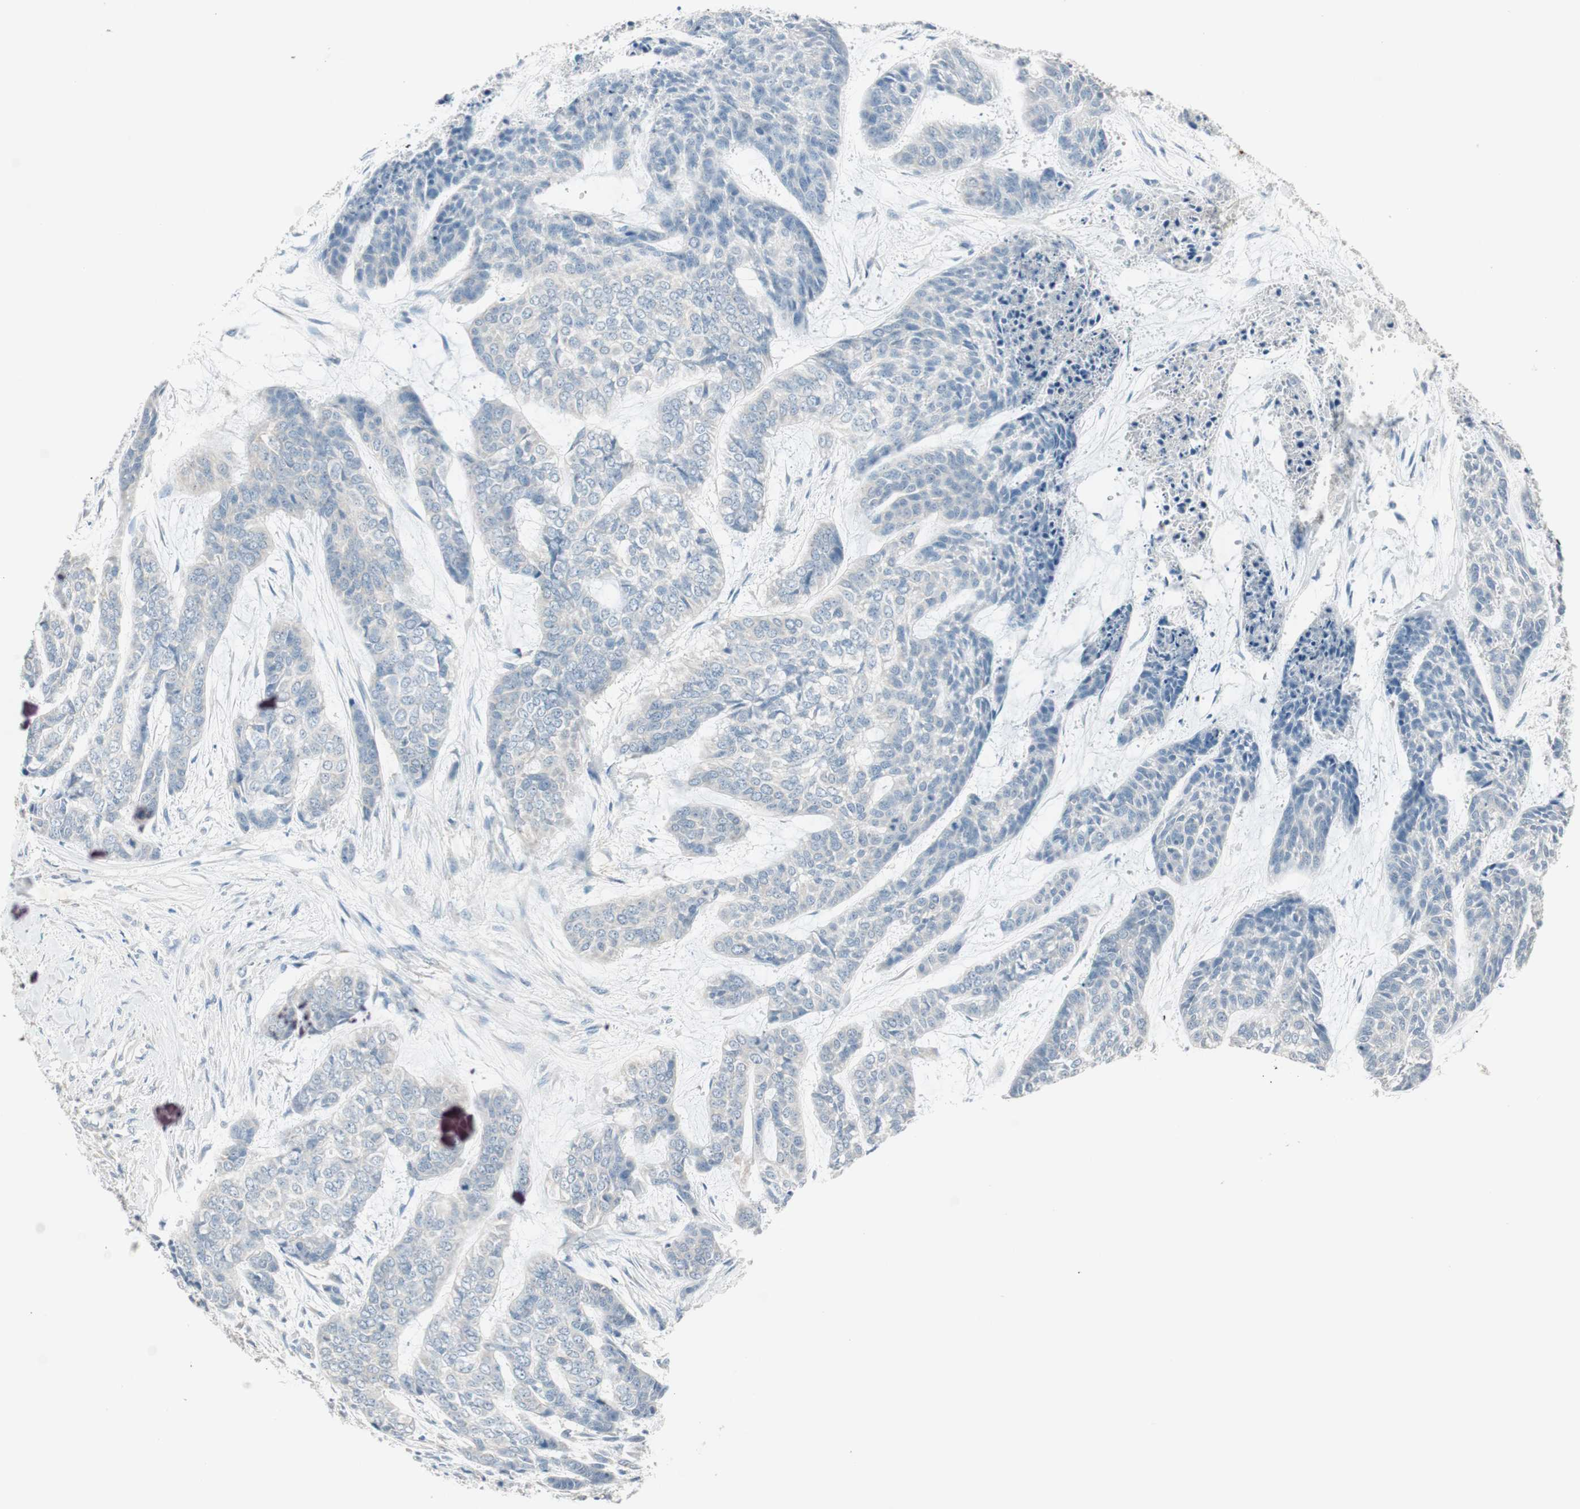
{"staining": {"intensity": "negative", "quantity": "none", "location": "none"}, "tissue": "skin cancer", "cell_type": "Tumor cells", "image_type": "cancer", "snomed": [{"axis": "morphology", "description": "Basal cell carcinoma"}, {"axis": "topography", "description": "Skin"}], "caption": "Basal cell carcinoma (skin) was stained to show a protein in brown. There is no significant staining in tumor cells.", "gene": "KHK", "patient": {"sex": "female", "age": 64}}